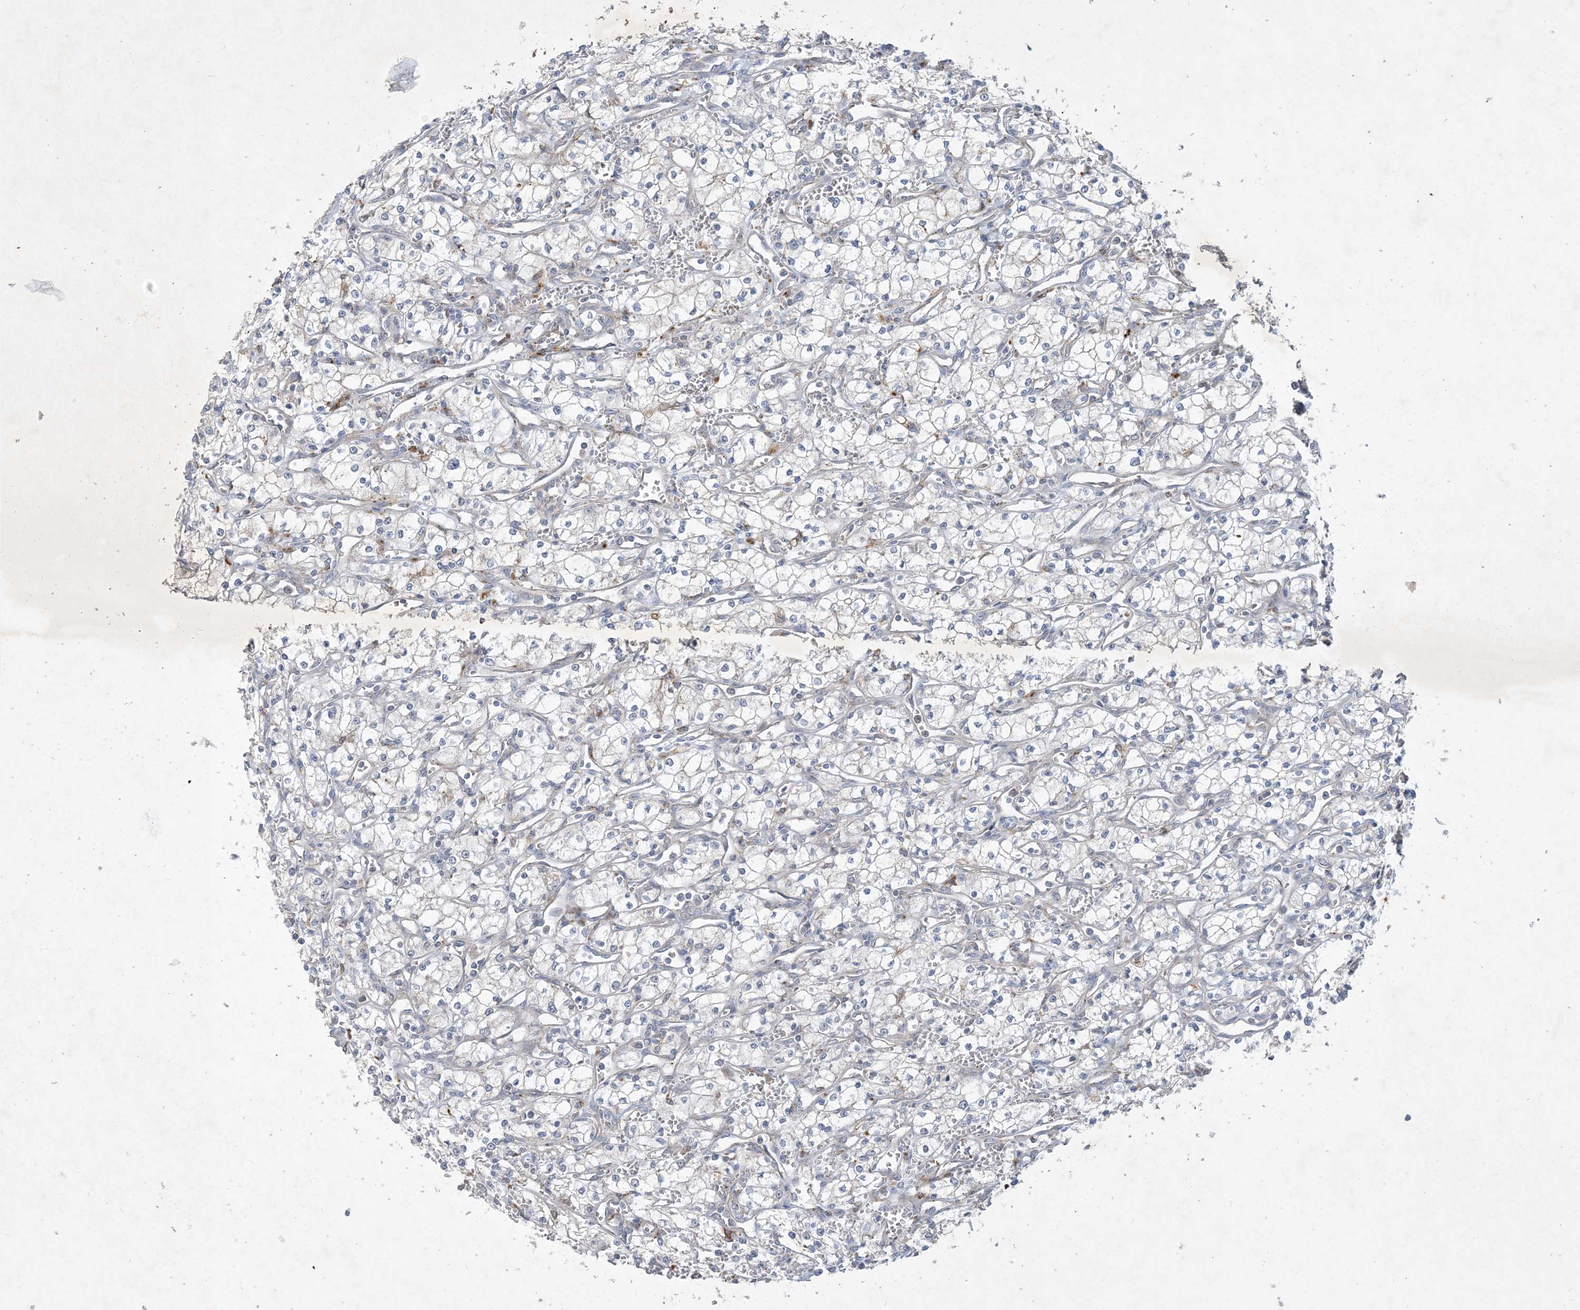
{"staining": {"intensity": "negative", "quantity": "none", "location": "none"}, "tissue": "renal cancer", "cell_type": "Tumor cells", "image_type": "cancer", "snomed": [{"axis": "morphology", "description": "Adenocarcinoma, NOS"}, {"axis": "topography", "description": "Kidney"}], "caption": "The micrograph reveals no staining of tumor cells in renal adenocarcinoma.", "gene": "MRPS18A", "patient": {"sex": "male", "age": 59}}